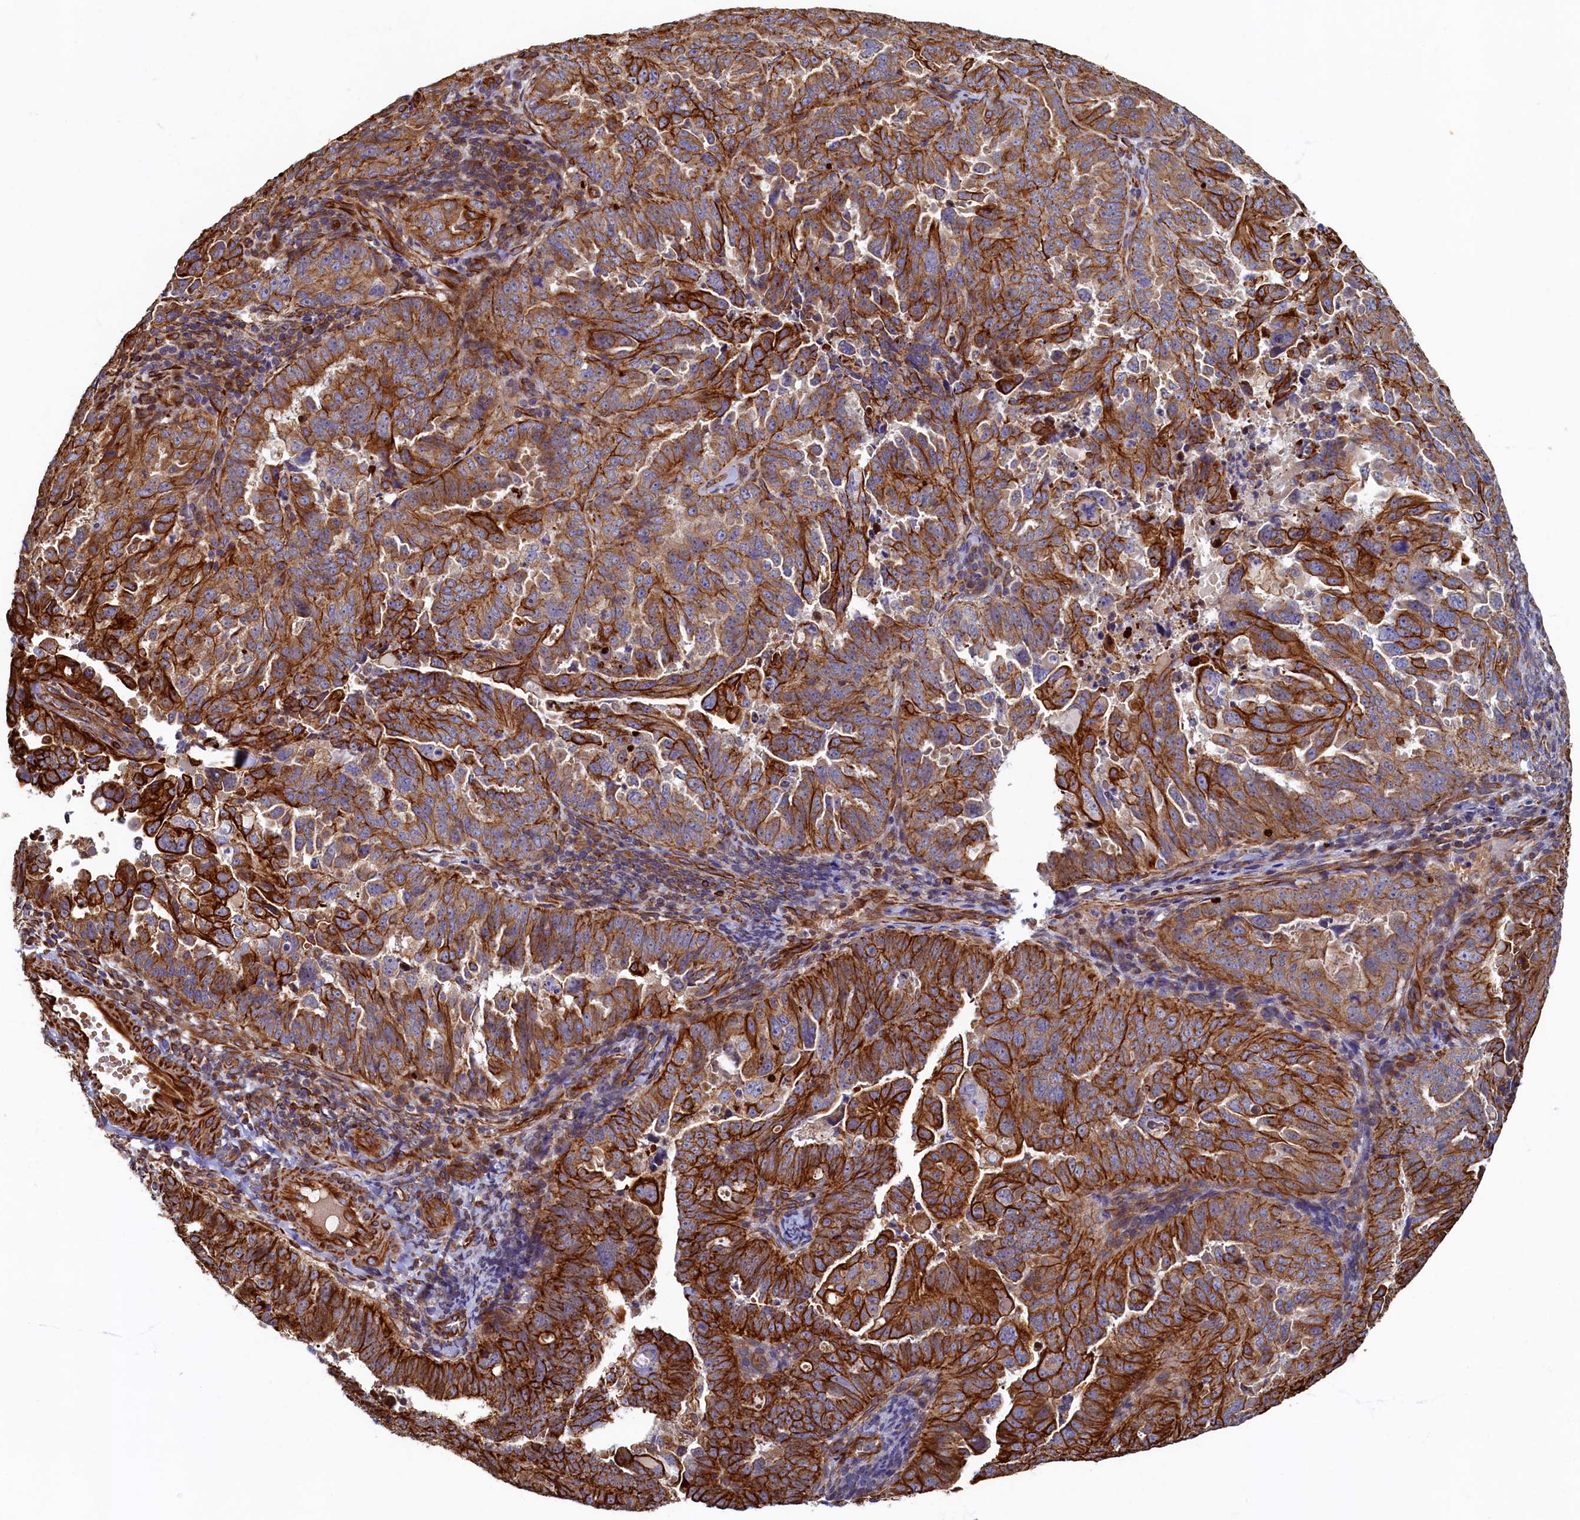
{"staining": {"intensity": "strong", "quantity": ">75%", "location": "cytoplasmic/membranous"}, "tissue": "endometrial cancer", "cell_type": "Tumor cells", "image_type": "cancer", "snomed": [{"axis": "morphology", "description": "Adenocarcinoma, NOS"}, {"axis": "topography", "description": "Endometrium"}], "caption": "Endometrial adenocarcinoma was stained to show a protein in brown. There is high levels of strong cytoplasmic/membranous expression in about >75% of tumor cells.", "gene": "LRRC57", "patient": {"sex": "female", "age": 65}}